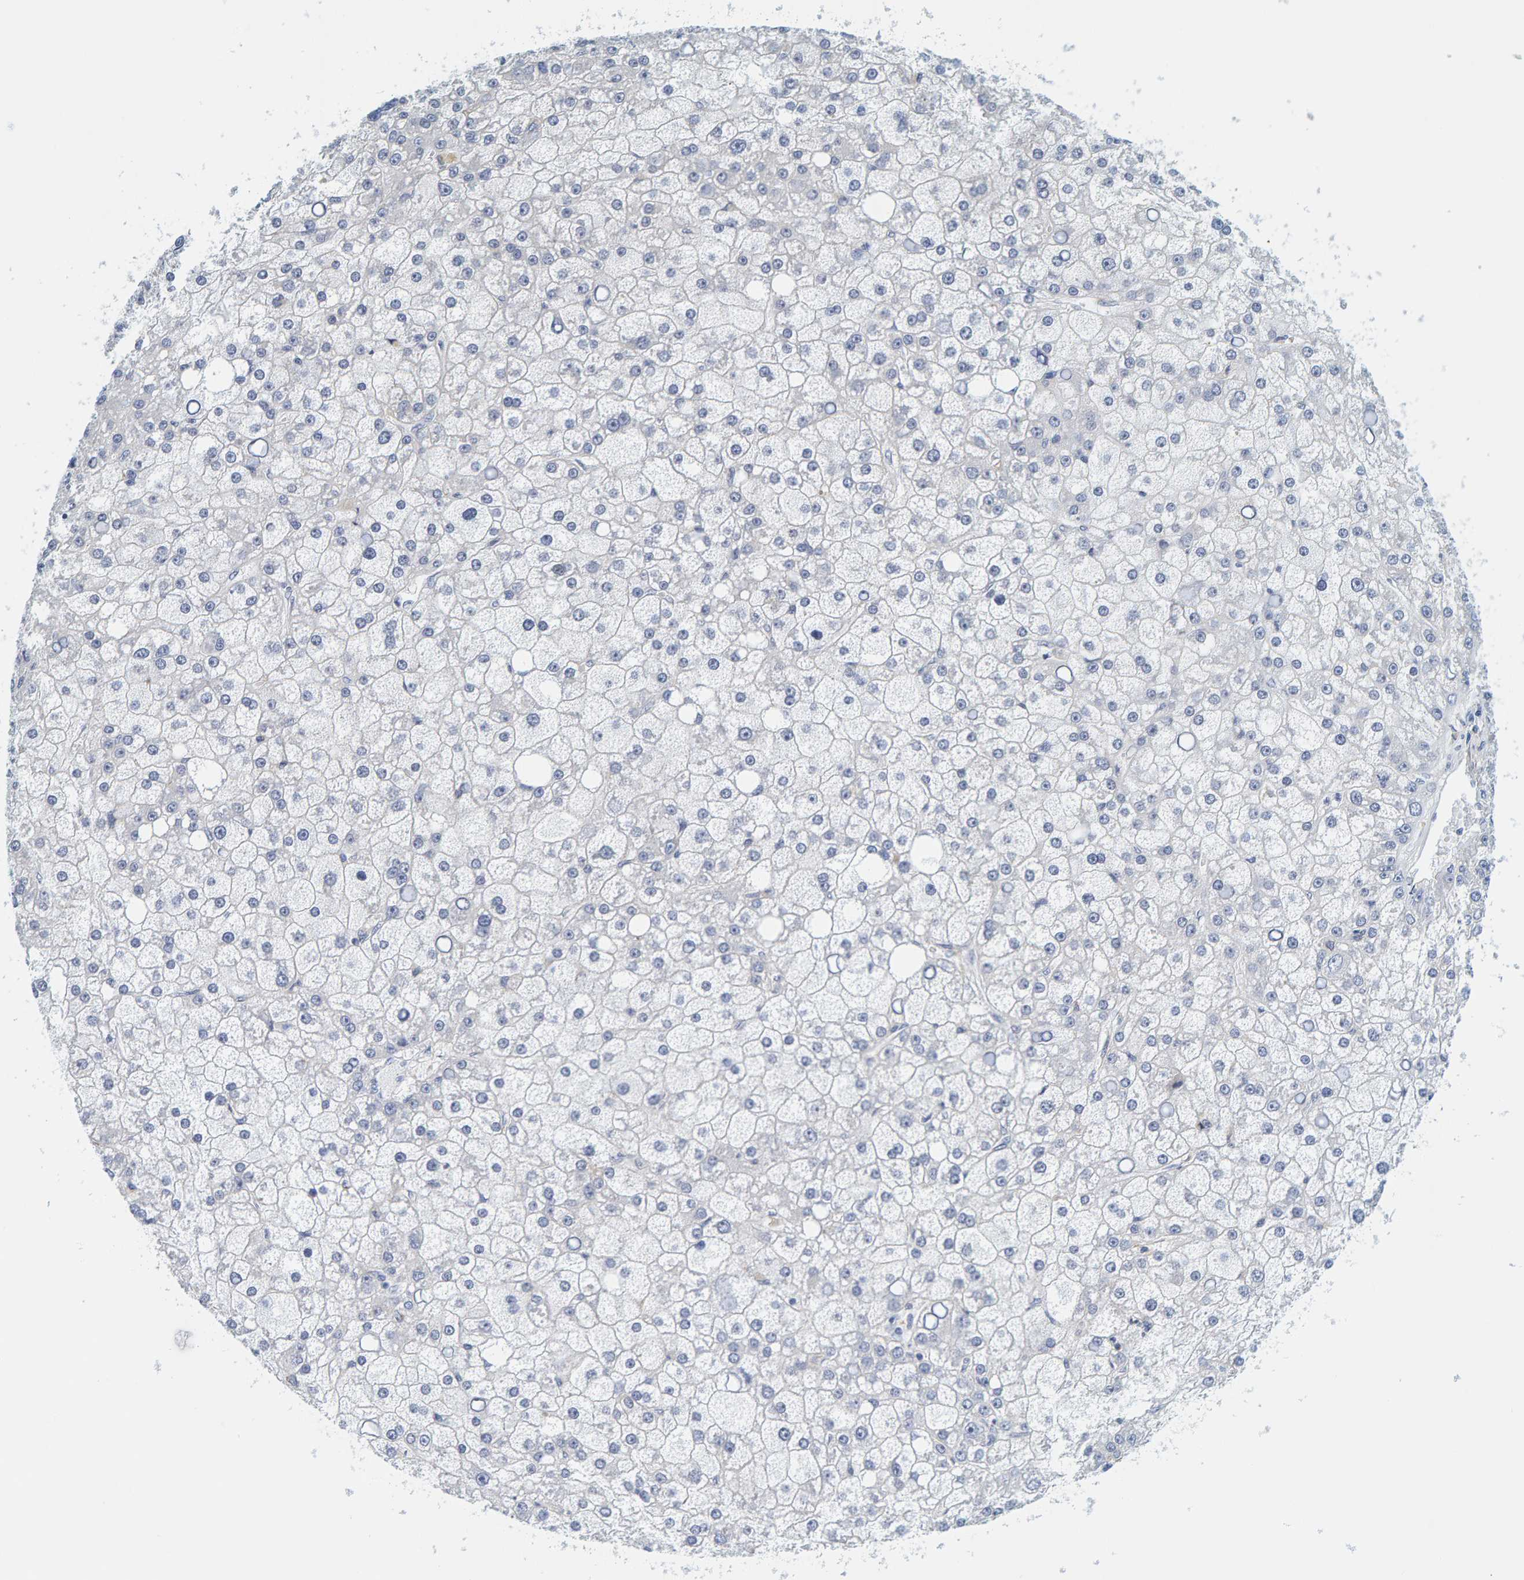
{"staining": {"intensity": "negative", "quantity": "none", "location": "none"}, "tissue": "liver cancer", "cell_type": "Tumor cells", "image_type": "cancer", "snomed": [{"axis": "morphology", "description": "Carcinoma, Hepatocellular, NOS"}, {"axis": "topography", "description": "Liver"}], "caption": "DAB immunohistochemical staining of liver cancer (hepatocellular carcinoma) exhibits no significant positivity in tumor cells. (DAB (3,3'-diaminobenzidine) immunohistochemistry (IHC), high magnification).", "gene": "MOG", "patient": {"sex": "male", "age": 67}}